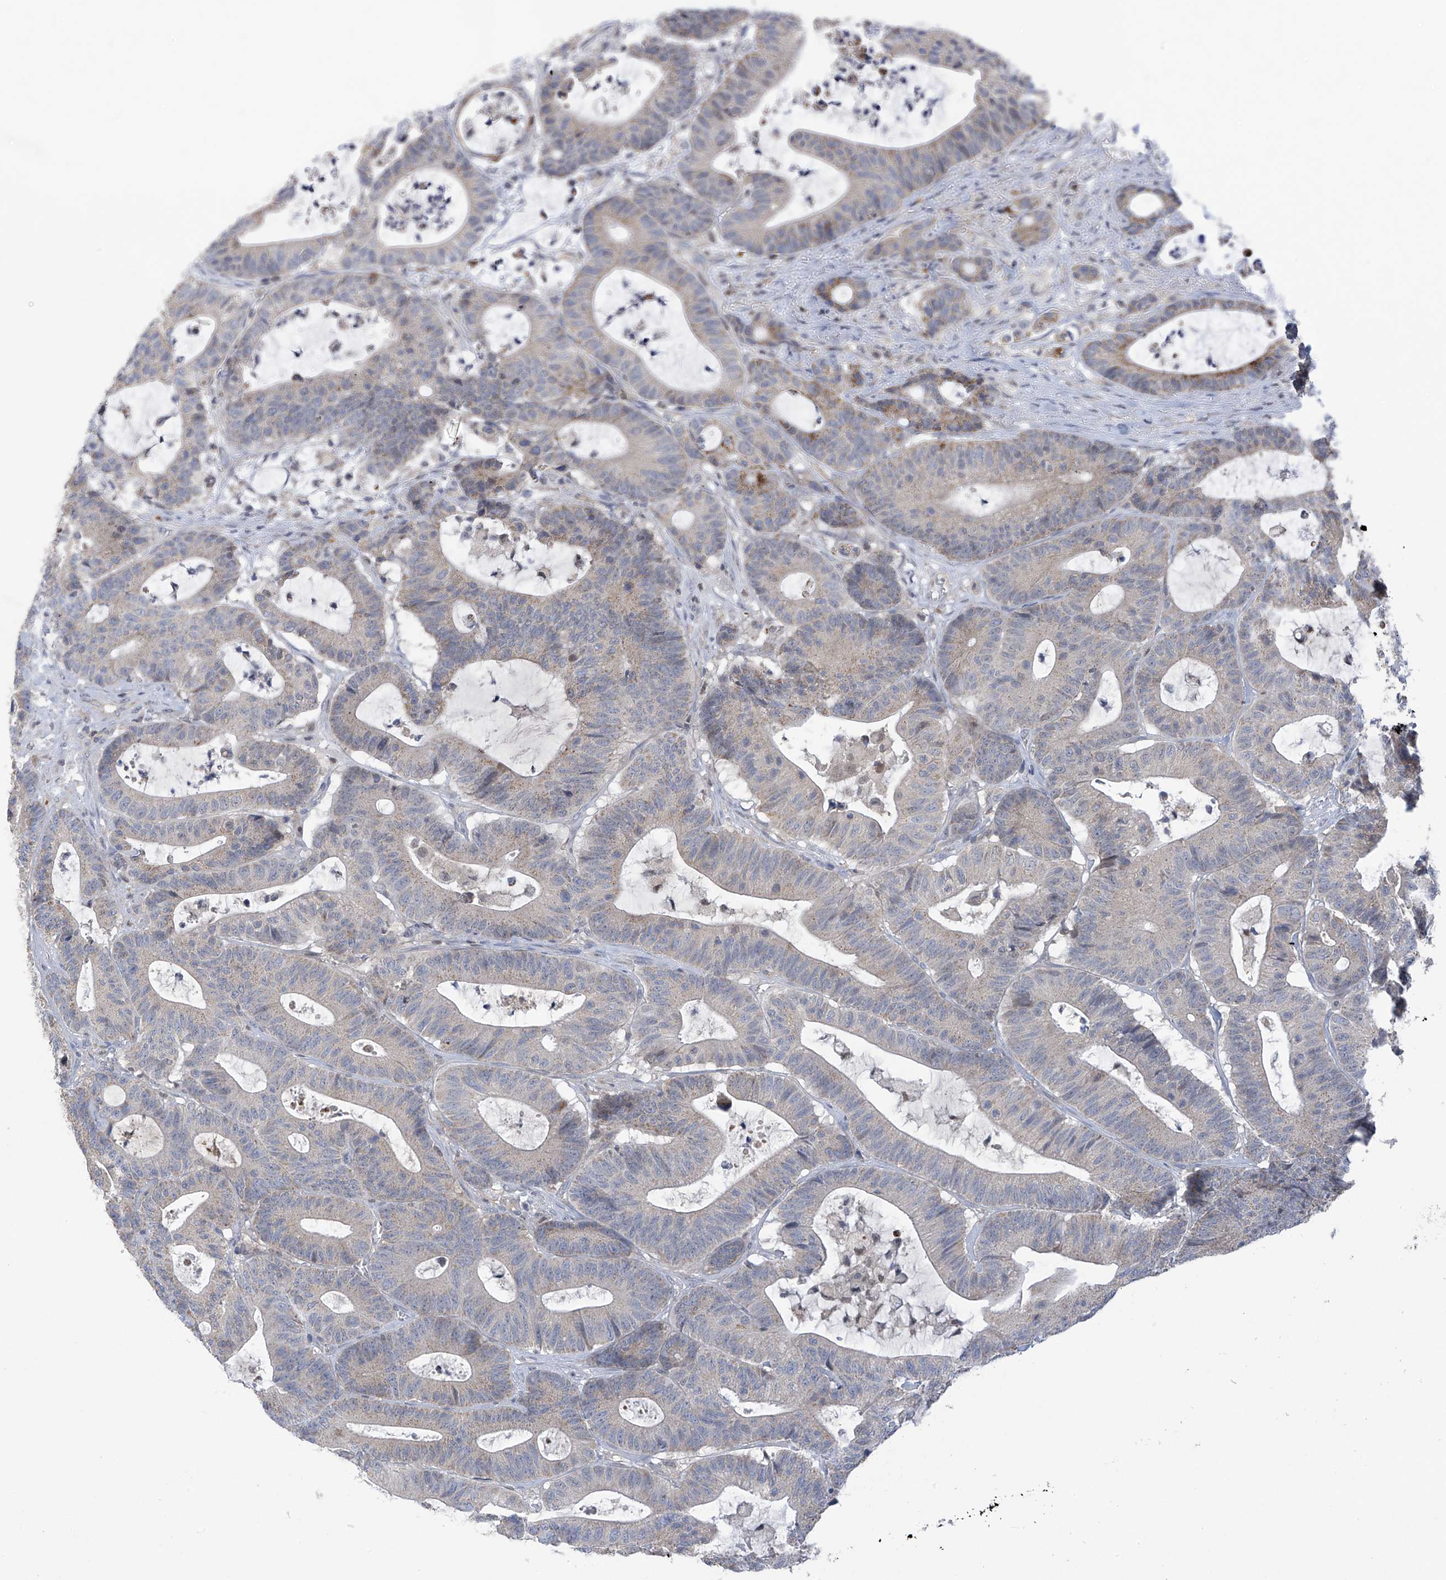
{"staining": {"intensity": "negative", "quantity": "none", "location": "none"}, "tissue": "colorectal cancer", "cell_type": "Tumor cells", "image_type": "cancer", "snomed": [{"axis": "morphology", "description": "Adenocarcinoma, NOS"}, {"axis": "topography", "description": "Colon"}], "caption": "Tumor cells are negative for brown protein staining in colorectal adenocarcinoma.", "gene": "SLCO4A1", "patient": {"sex": "female", "age": 84}}